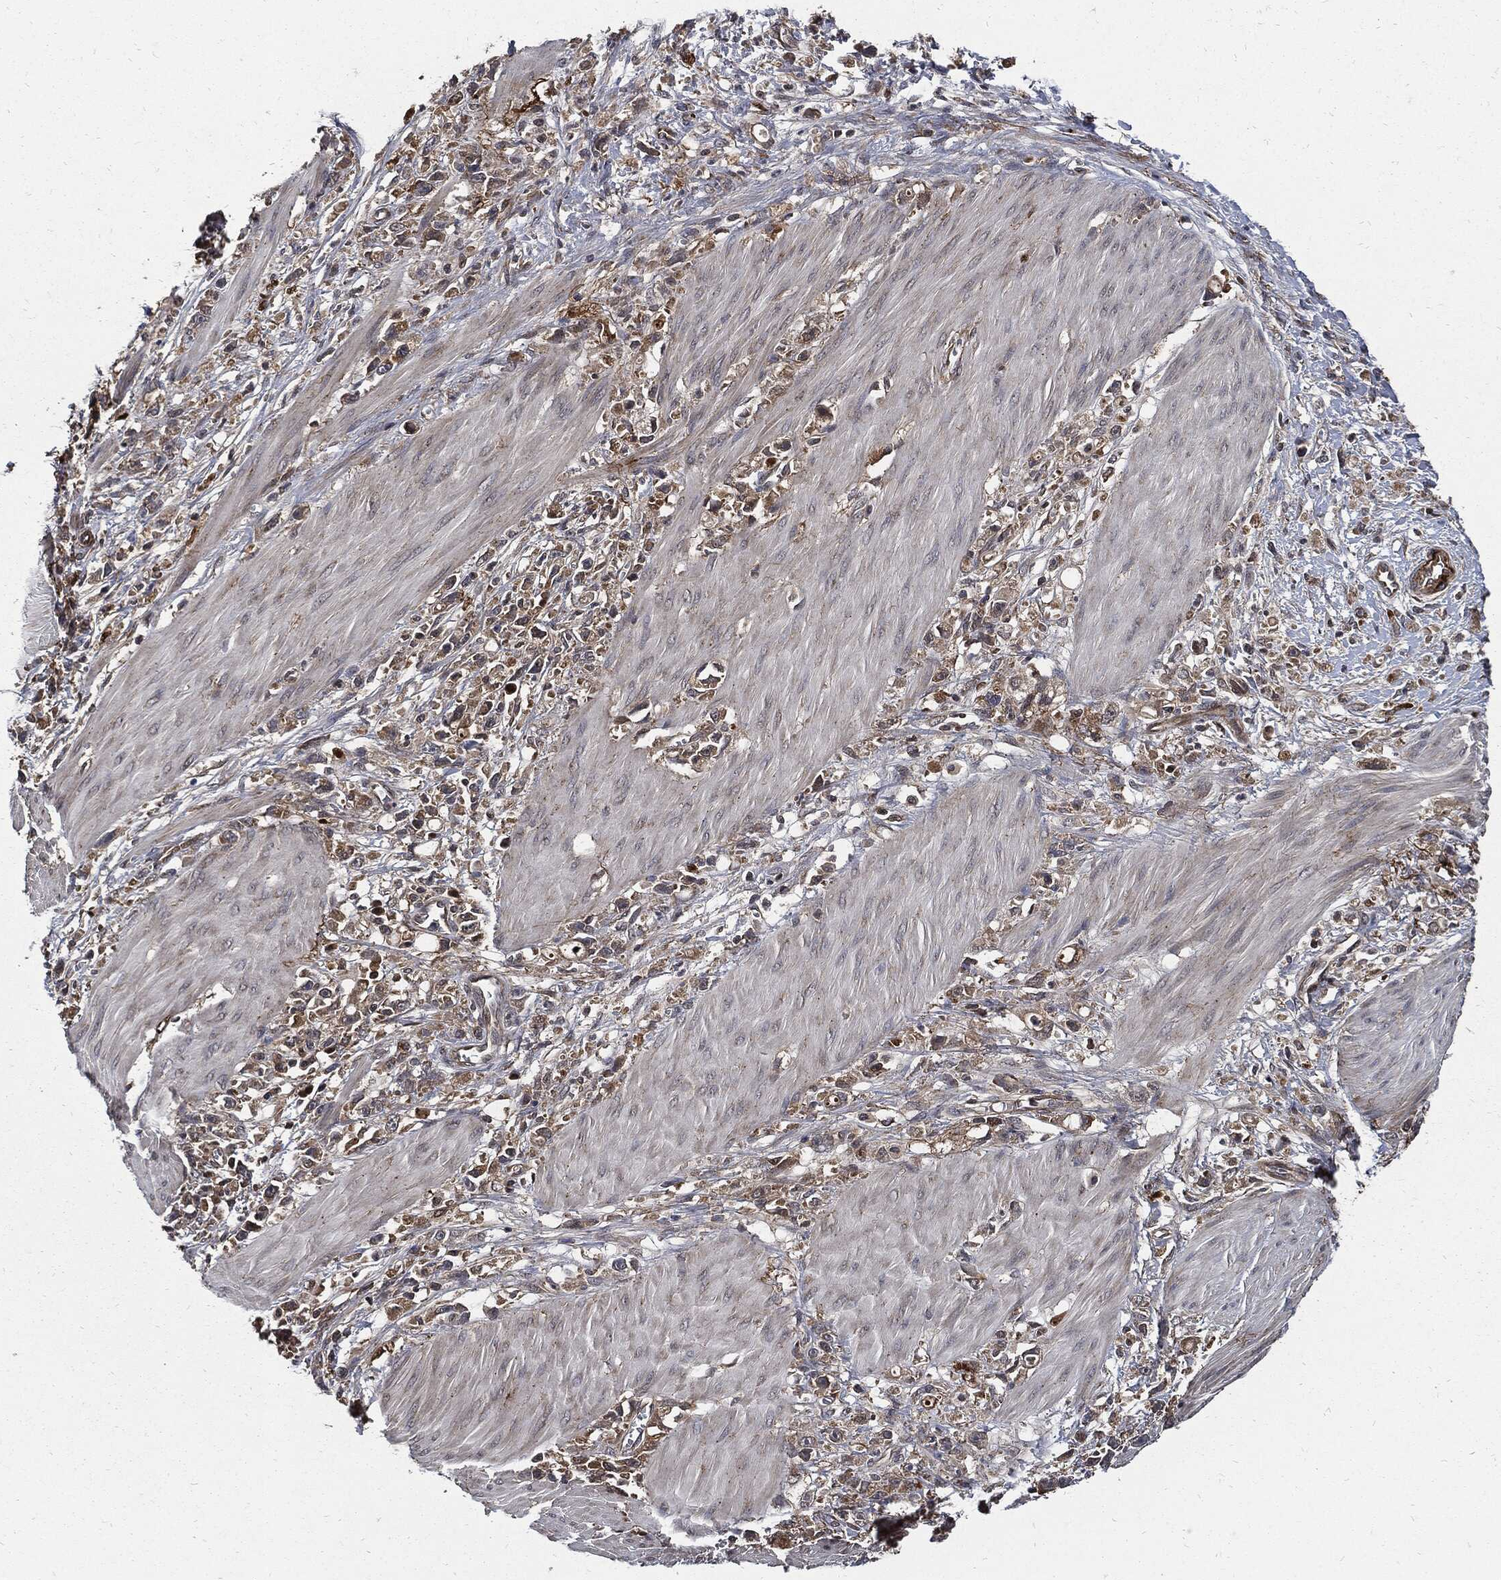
{"staining": {"intensity": "moderate", "quantity": "25%-75%", "location": "cytoplasmic/membranous"}, "tissue": "stomach cancer", "cell_type": "Tumor cells", "image_type": "cancer", "snomed": [{"axis": "morphology", "description": "Adenocarcinoma, NOS"}, {"axis": "topography", "description": "Stomach"}], "caption": "Stomach adenocarcinoma tissue exhibits moderate cytoplasmic/membranous staining in about 25%-75% of tumor cells, visualized by immunohistochemistry. (Brightfield microscopy of DAB IHC at high magnification).", "gene": "CLU", "patient": {"sex": "female", "age": 59}}